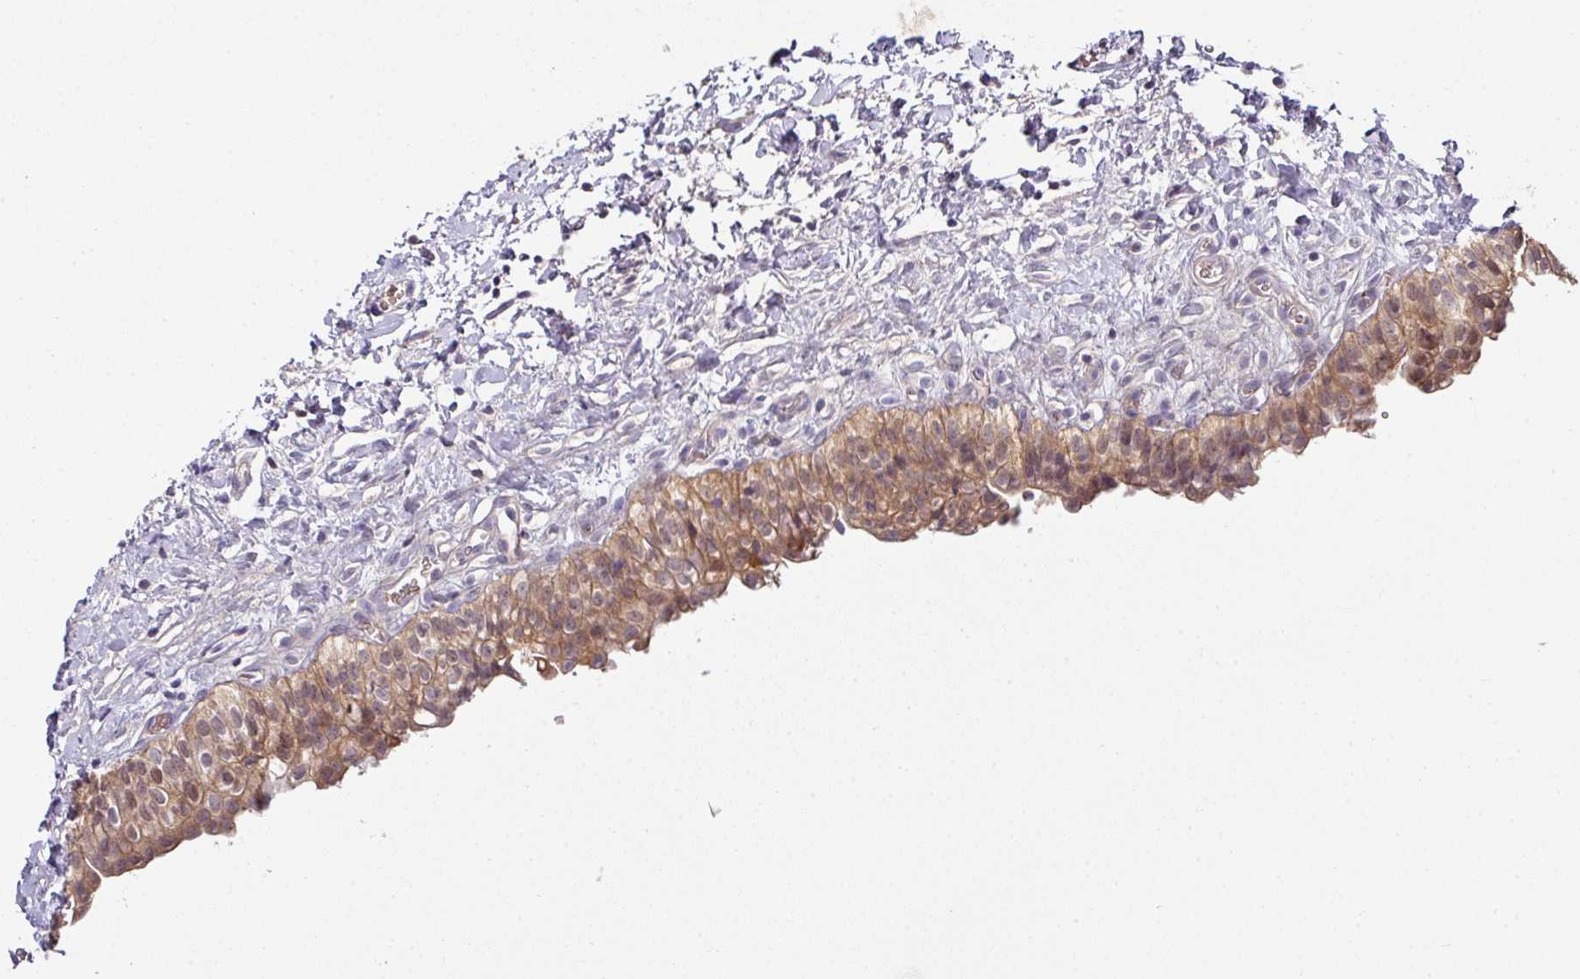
{"staining": {"intensity": "strong", "quantity": ">75%", "location": "cytoplasmic/membranous"}, "tissue": "urinary bladder", "cell_type": "Urothelial cells", "image_type": "normal", "snomed": [{"axis": "morphology", "description": "Normal tissue, NOS"}, {"axis": "topography", "description": "Urinary bladder"}], "caption": "Immunohistochemistry micrograph of normal urinary bladder stained for a protein (brown), which shows high levels of strong cytoplasmic/membranous staining in approximately >75% of urothelial cells.", "gene": "SLAMF6", "patient": {"sex": "male", "age": 51}}